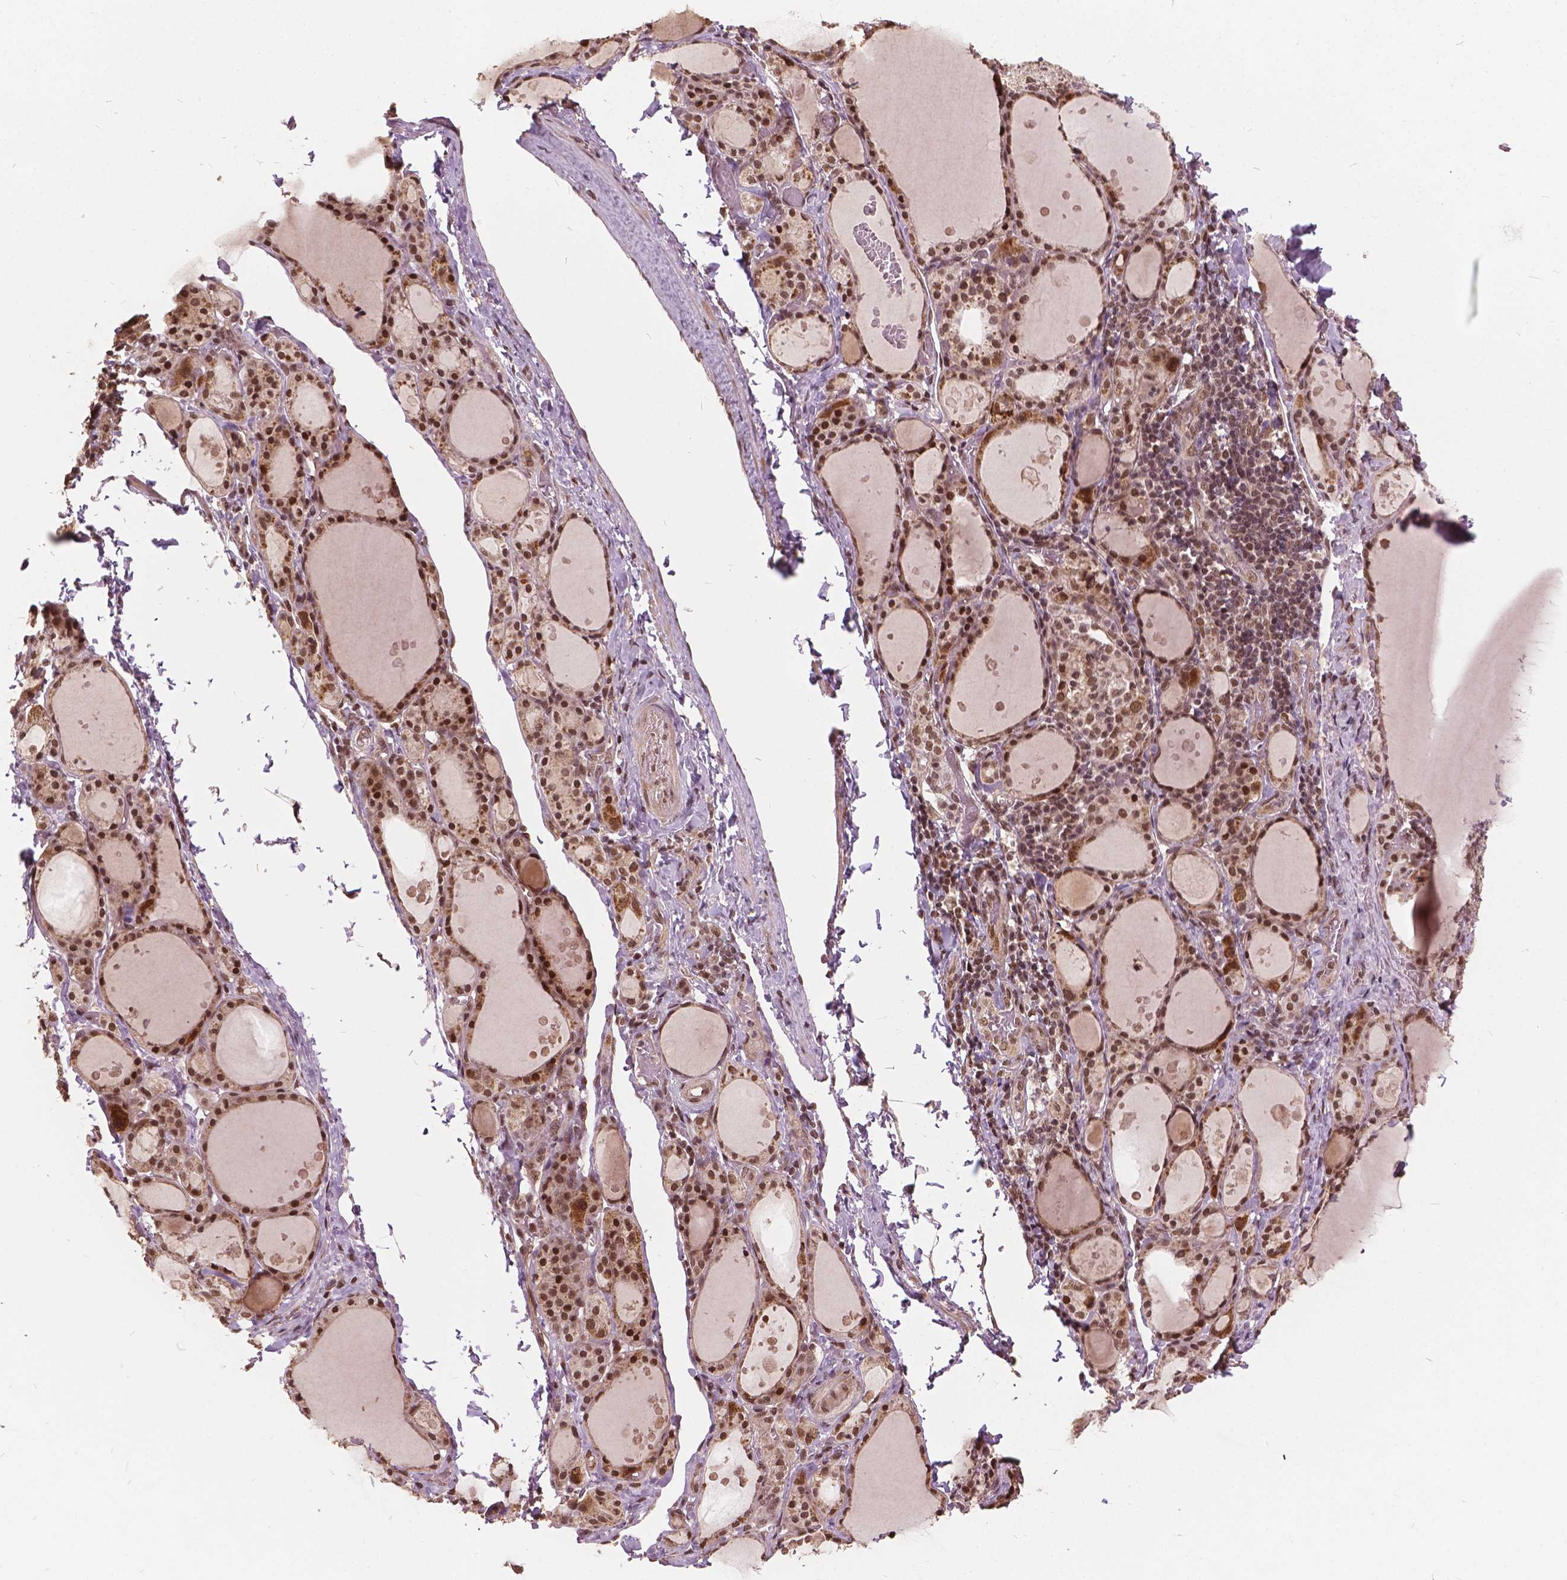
{"staining": {"intensity": "moderate", "quantity": ">75%", "location": "nuclear"}, "tissue": "thyroid gland", "cell_type": "Glandular cells", "image_type": "normal", "snomed": [{"axis": "morphology", "description": "Normal tissue, NOS"}, {"axis": "topography", "description": "Thyroid gland"}], "caption": "Protein expression by immunohistochemistry (IHC) demonstrates moderate nuclear expression in about >75% of glandular cells in benign thyroid gland. (DAB (3,3'-diaminobenzidine) IHC, brown staining for protein, blue staining for nuclei).", "gene": "GPS2", "patient": {"sex": "male", "age": 68}}